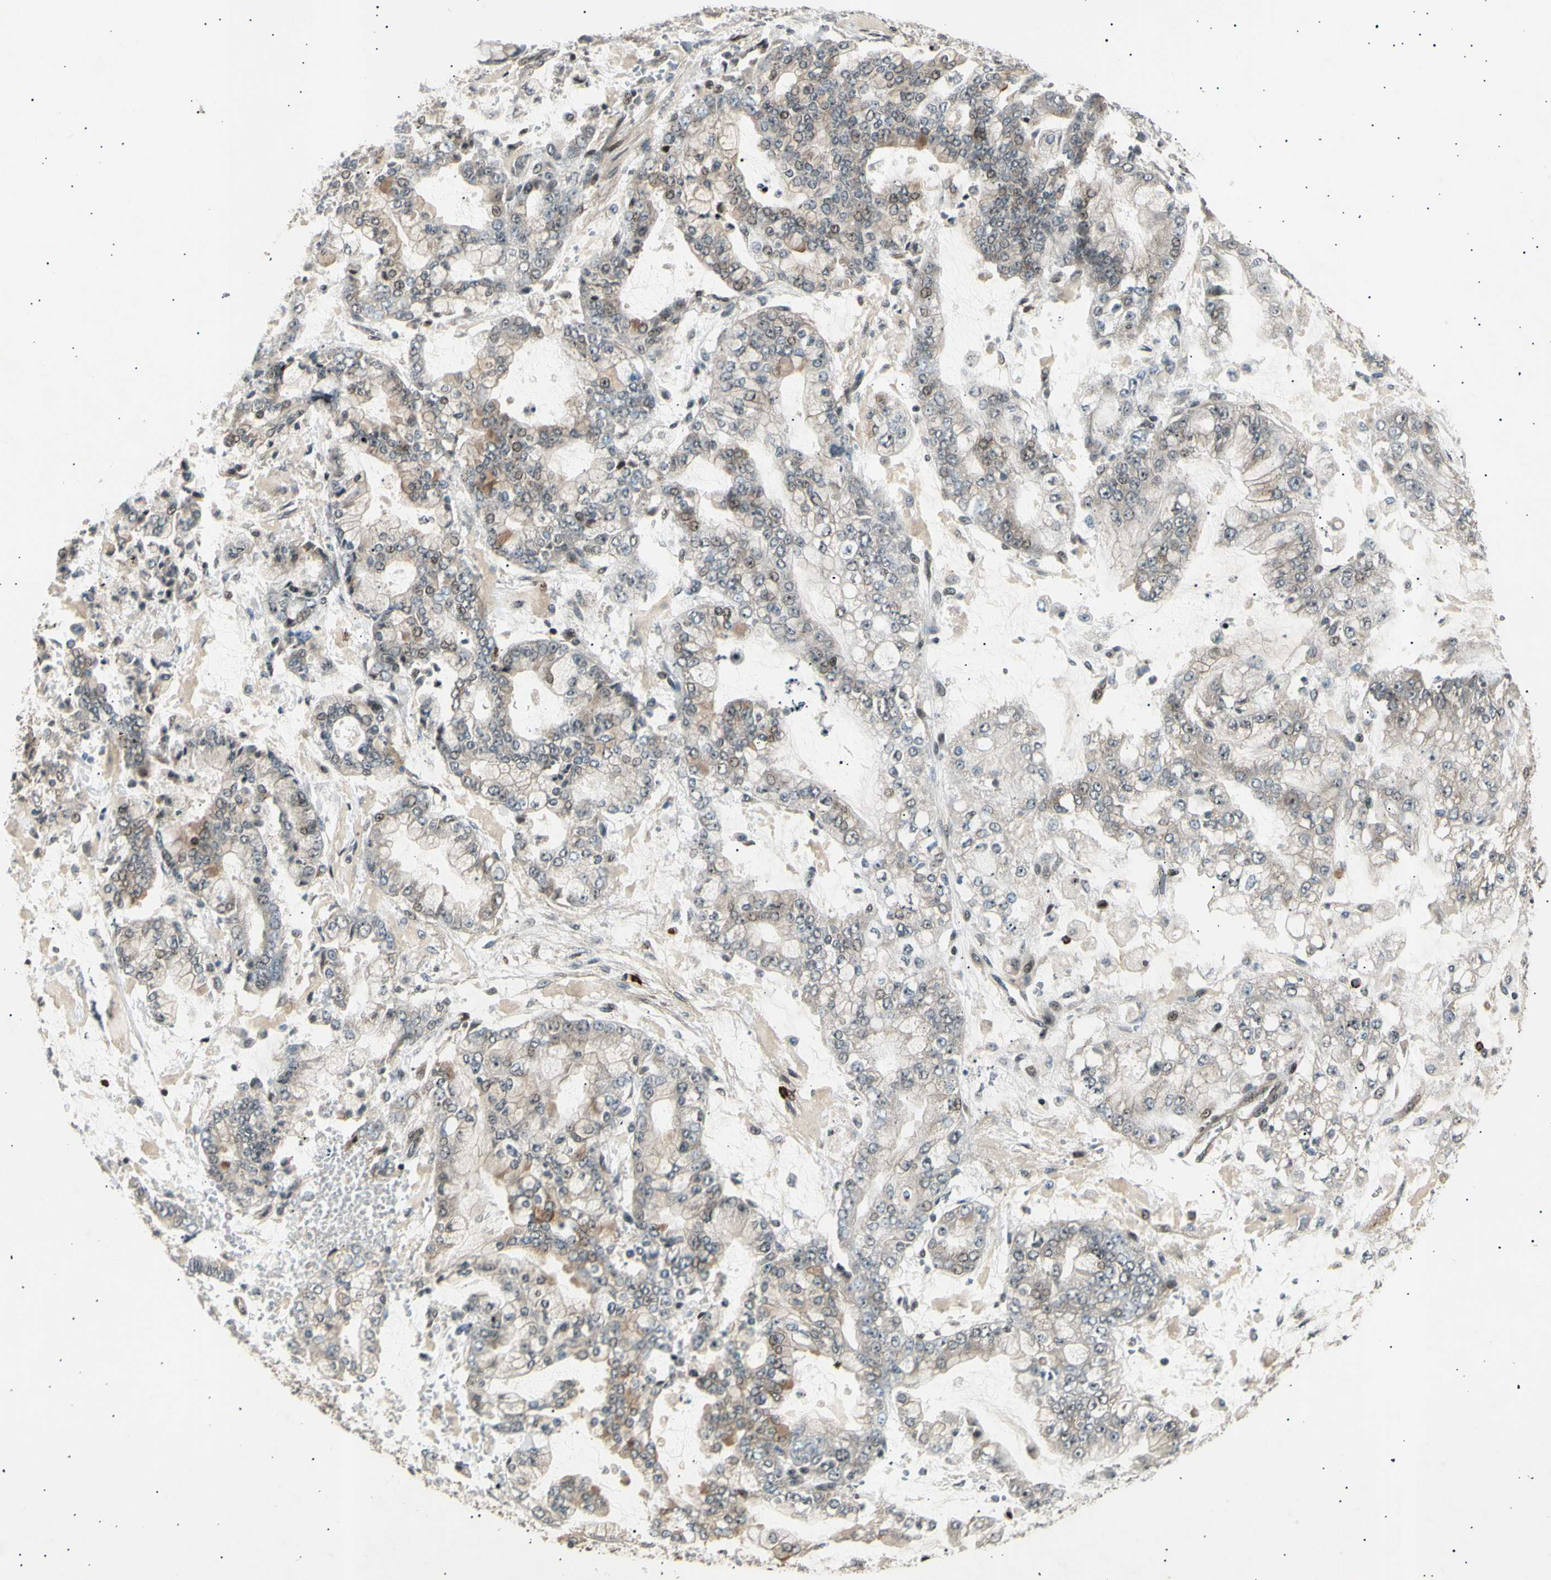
{"staining": {"intensity": "weak", "quantity": "<25%", "location": "cytoplasmic/membranous,nuclear"}, "tissue": "stomach cancer", "cell_type": "Tumor cells", "image_type": "cancer", "snomed": [{"axis": "morphology", "description": "Adenocarcinoma, NOS"}, {"axis": "topography", "description": "Stomach"}], "caption": "DAB (3,3'-diaminobenzidine) immunohistochemical staining of stomach adenocarcinoma shows no significant staining in tumor cells.", "gene": "NUAK2", "patient": {"sex": "male", "age": 76}}